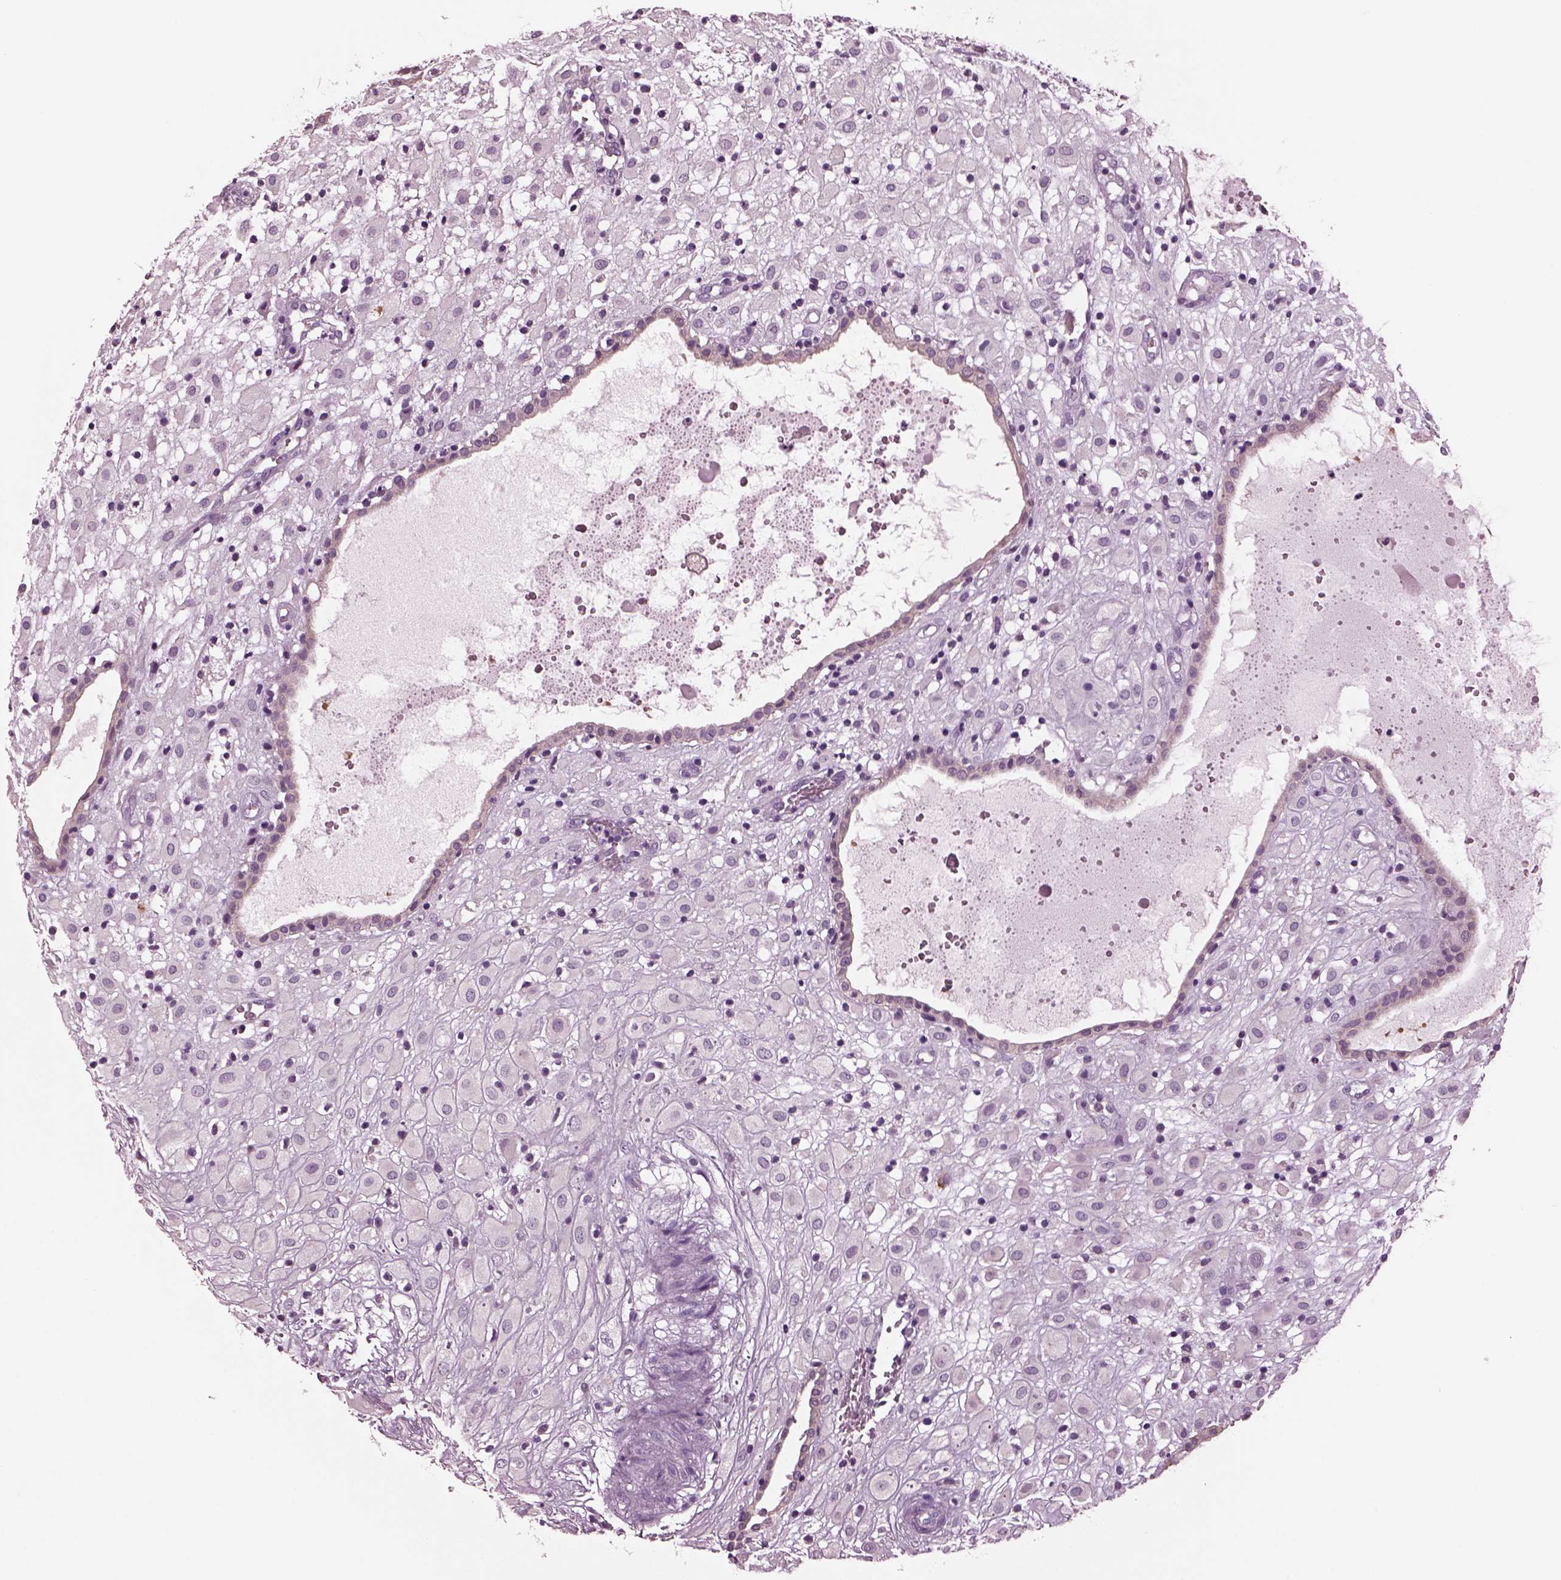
{"staining": {"intensity": "negative", "quantity": "none", "location": "none"}, "tissue": "placenta", "cell_type": "Decidual cells", "image_type": "normal", "snomed": [{"axis": "morphology", "description": "Normal tissue, NOS"}, {"axis": "topography", "description": "Placenta"}], "caption": "Immunohistochemistry (IHC) micrograph of unremarkable placenta stained for a protein (brown), which demonstrates no expression in decidual cells.", "gene": "SHTN1", "patient": {"sex": "female", "age": 24}}